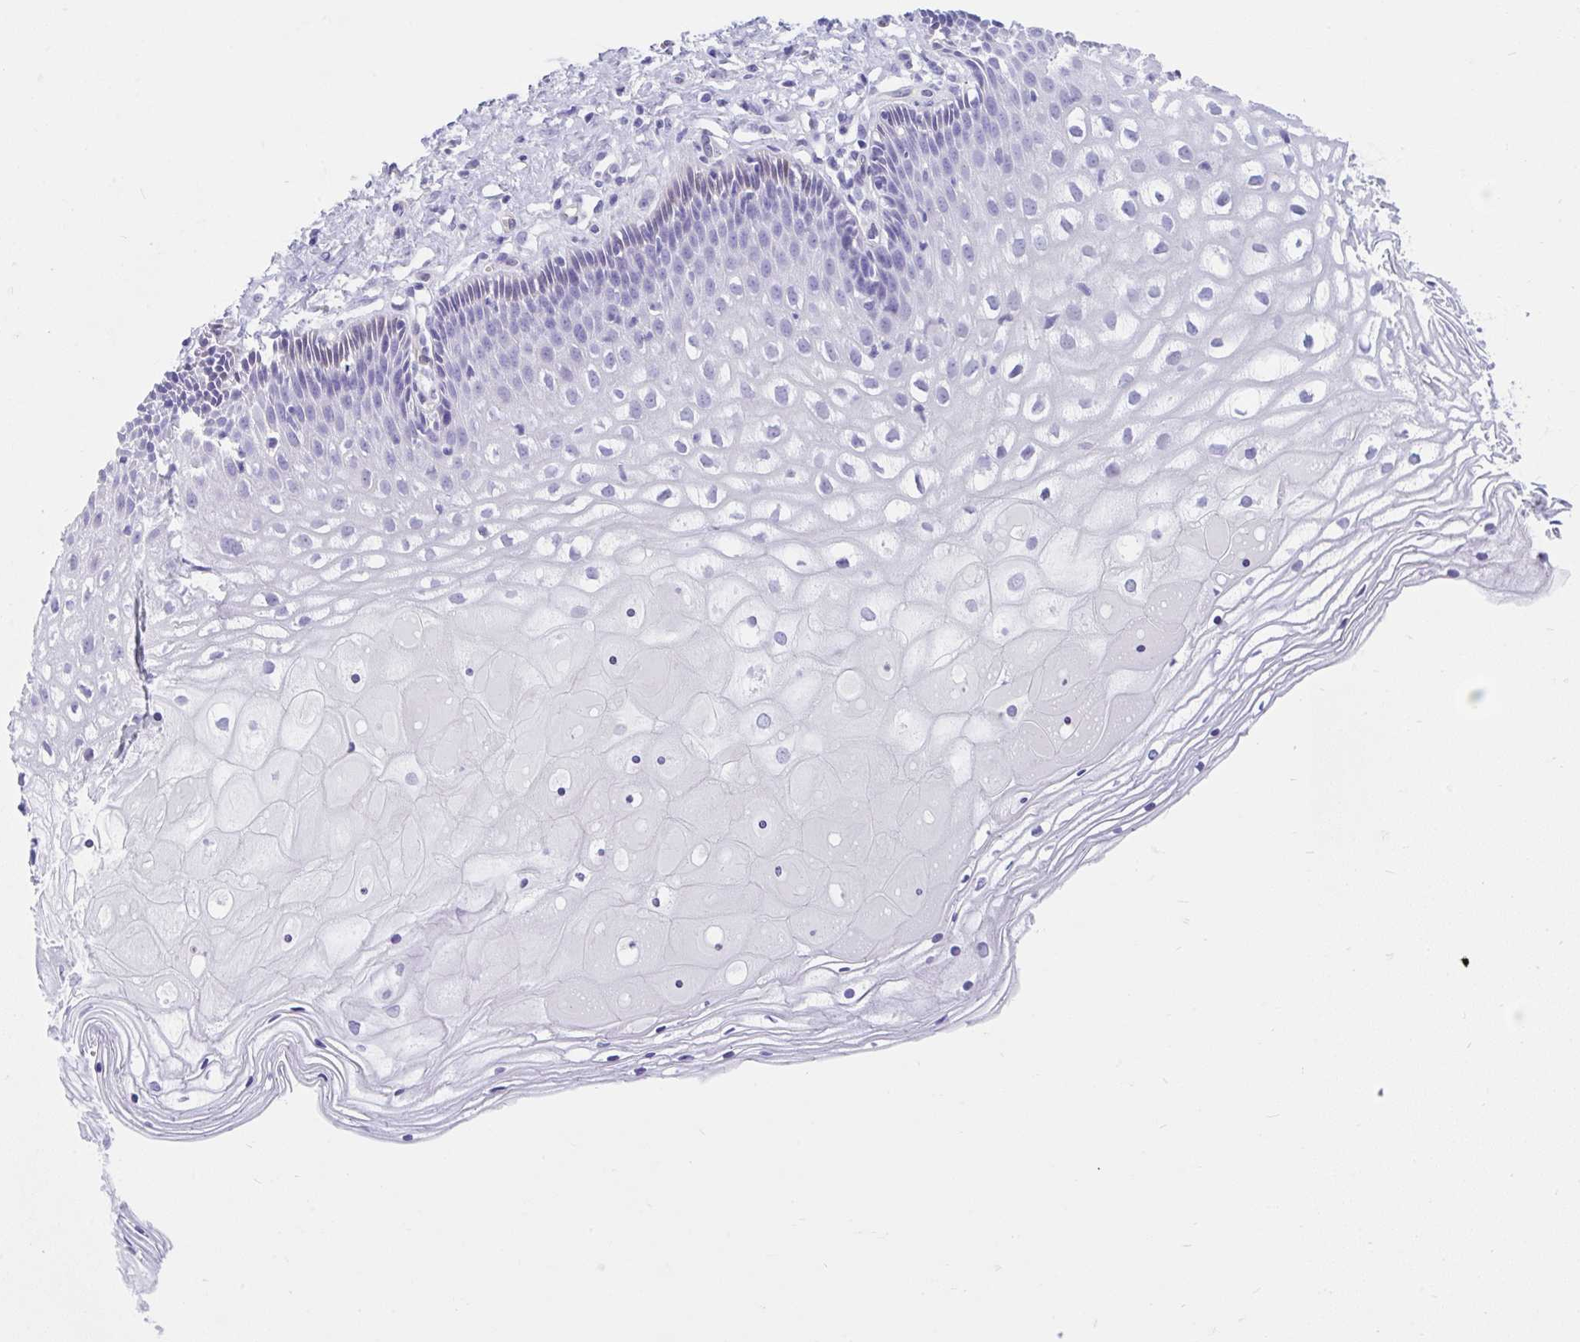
{"staining": {"intensity": "moderate", "quantity": ">75%", "location": "cytoplasmic/membranous"}, "tissue": "cervix", "cell_type": "Glandular cells", "image_type": "normal", "snomed": [{"axis": "morphology", "description": "Normal tissue, NOS"}, {"axis": "topography", "description": "Cervix"}], "caption": "Immunohistochemistry micrograph of normal human cervix stained for a protein (brown), which demonstrates medium levels of moderate cytoplasmic/membranous positivity in approximately >75% of glandular cells.", "gene": "FAM107A", "patient": {"sex": "female", "age": 36}}